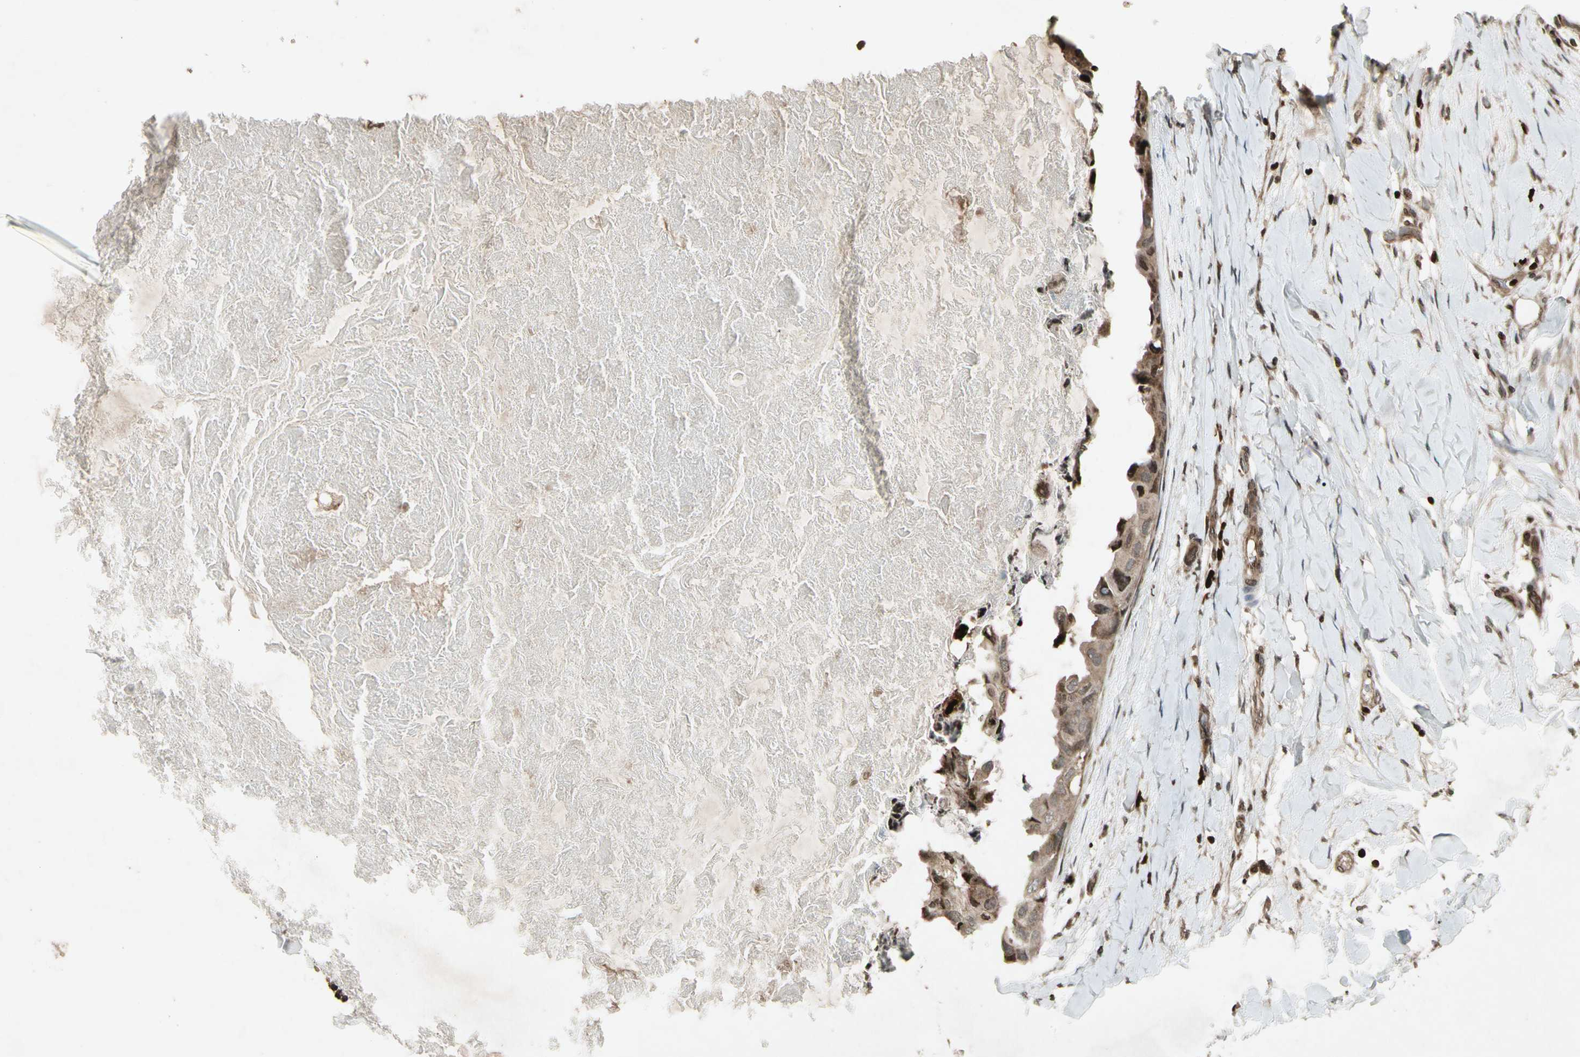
{"staining": {"intensity": "moderate", "quantity": ">75%", "location": "cytoplasmic/membranous"}, "tissue": "breast cancer", "cell_type": "Tumor cells", "image_type": "cancer", "snomed": [{"axis": "morphology", "description": "Duct carcinoma"}, {"axis": "topography", "description": "Breast"}], "caption": "DAB immunohistochemical staining of human breast invasive ductal carcinoma demonstrates moderate cytoplasmic/membranous protein expression in approximately >75% of tumor cells.", "gene": "GLRX", "patient": {"sex": "female", "age": 40}}